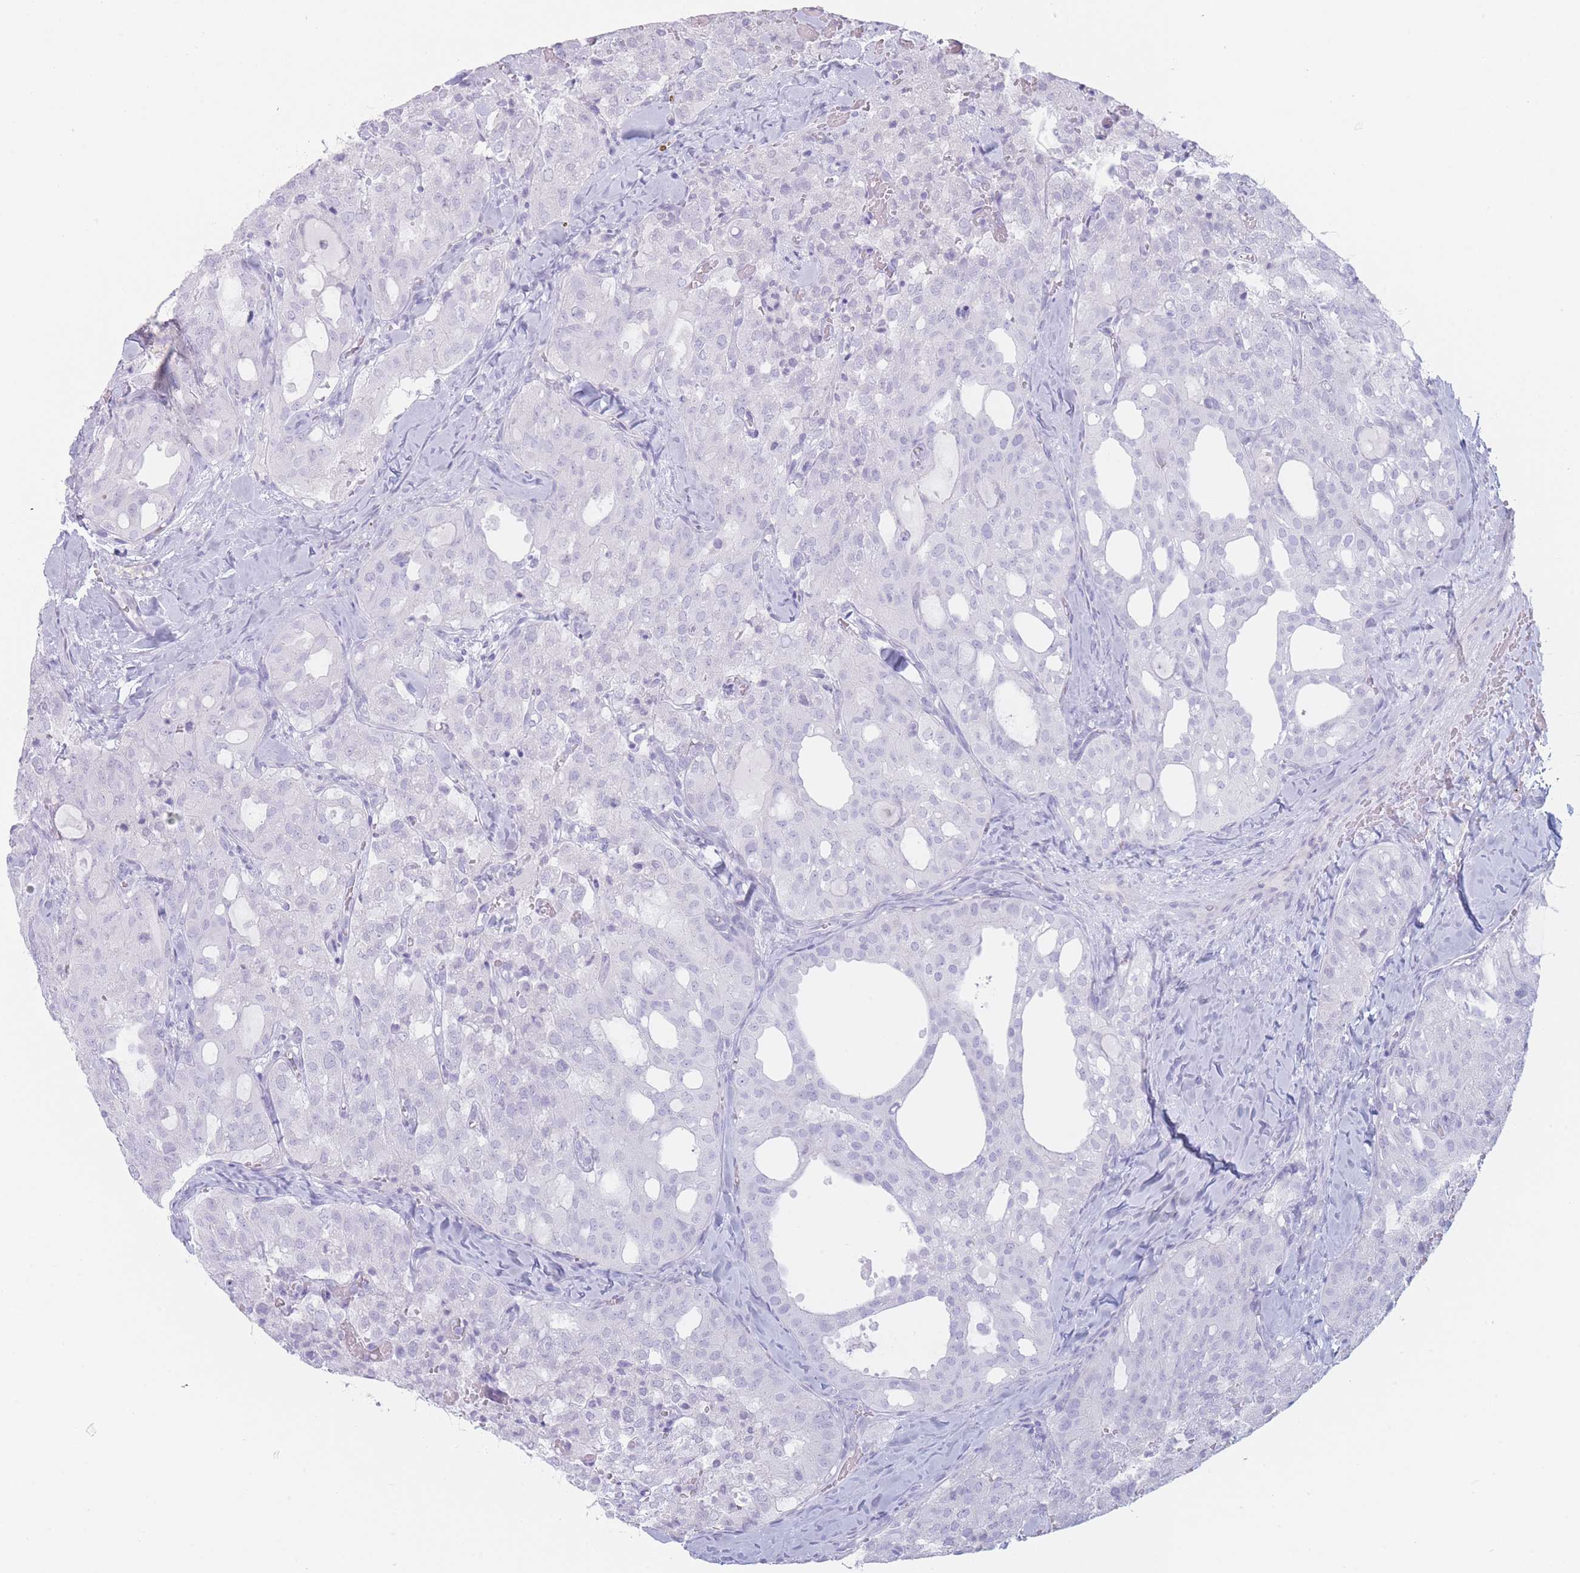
{"staining": {"intensity": "negative", "quantity": "none", "location": "none"}, "tissue": "thyroid cancer", "cell_type": "Tumor cells", "image_type": "cancer", "snomed": [{"axis": "morphology", "description": "Follicular adenoma carcinoma, NOS"}, {"axis": "topography", "description": "Thyroid gland"}], "caption": "An image of thyroid follicular adenoma carcinoma stained for a protein shows no brown staining in tumor cells.", "gene": "GPR12", "patient": {"sex": "male", "age": 75}}